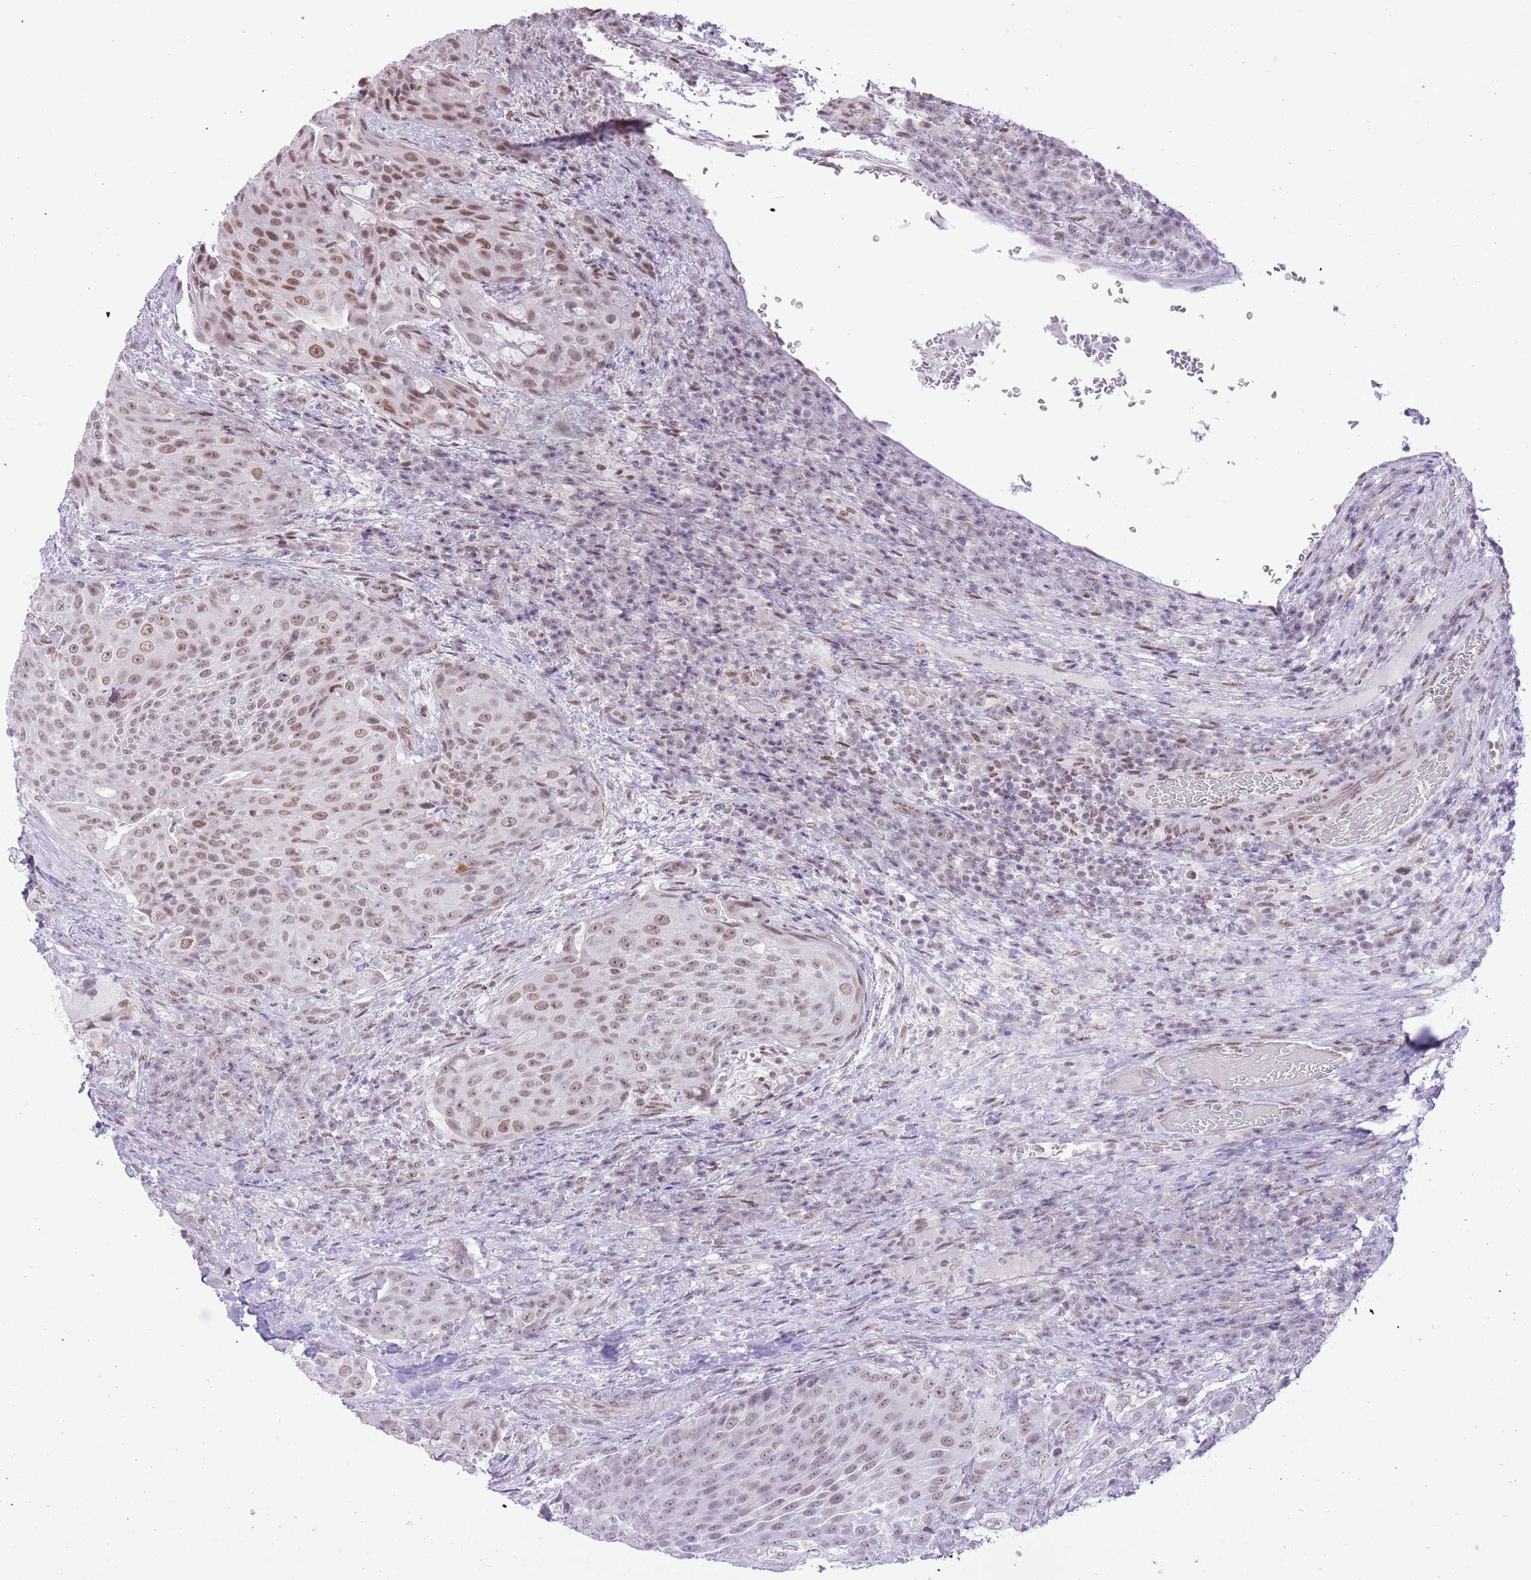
{"staining": {"intensity": "moderate", "quantity": ">75%", "location": "nuclear"}, "tissue": "urothelial cancer", "cell_type": "Tumor cells", "image_type": "cancer", "snomed": [{"axis": "morphology", "description": "Urothelial carcinoma, High grade"}, {"axis": "topography", "description": "Urinary bladder"}], "caption": "Moderate nuclear protein positivity is present in about >75% of tumor cells in high-grade urothelial carcinoma. (DAB IHC, brown staining for protein, blue staining for nuclei).", "gene": "ZBED5", "patient": {"sex": "female", "age": 63}}